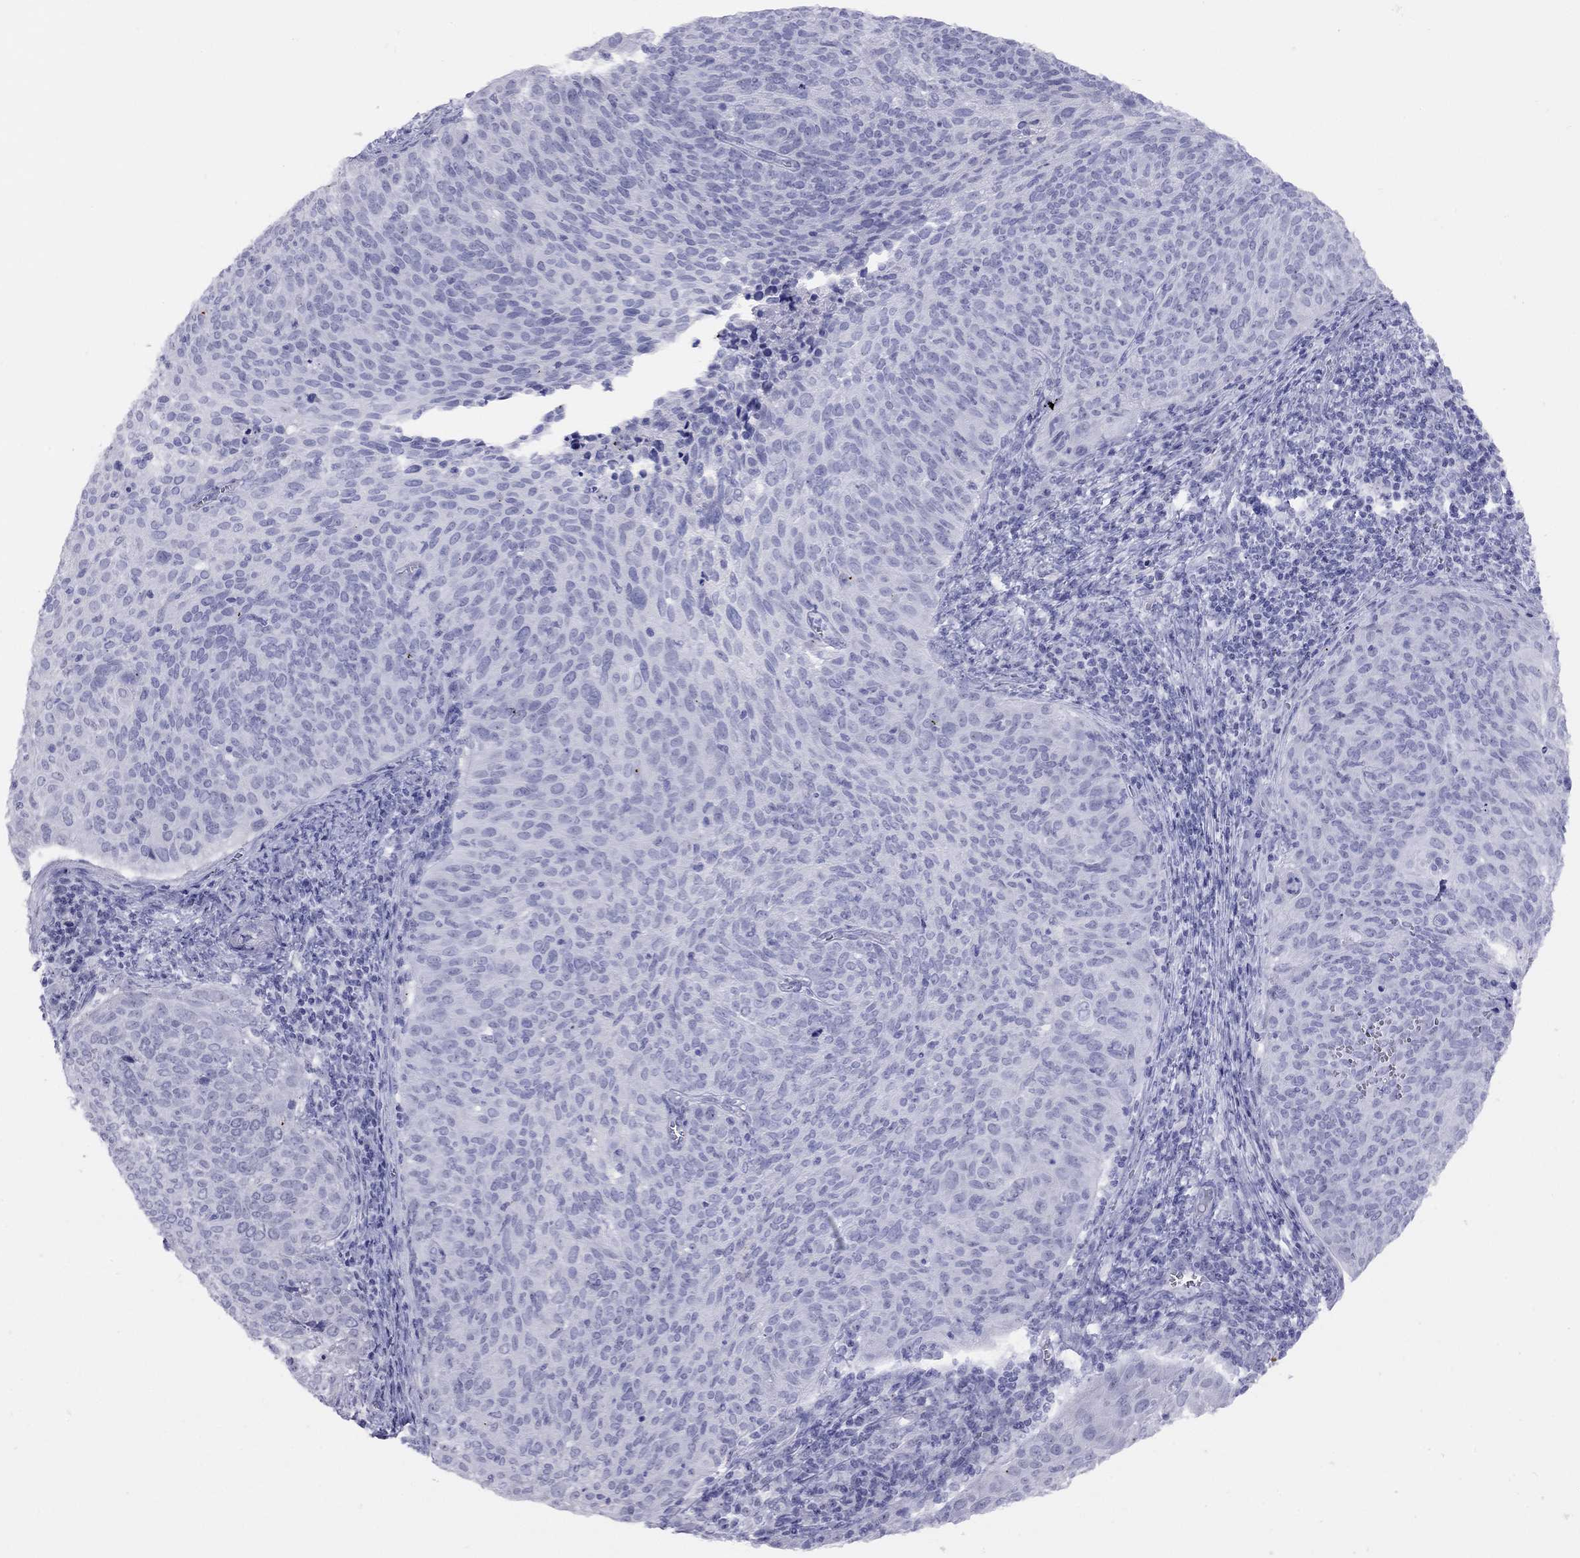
{"staining": {"intensity": "negative", "quantity": "none", "location": "none"}, "tissue": "cervical cancer", "cell_type": "Tumor cells", "image_type": "cancer", "snomed": [{"axis": "morphology", "description": "Squamous cell carcinoma, NOS"}, {"axis": "topography", "description": "Cervix"}], "caption": "A histopathology image of human cervical cancer is negative for staining in tumor cells. (DAB (3,3'-diaminobenzidine) immunohistochemistry visualized using brightfield microscopy, high magnification).", "gene": "LYAR", "patient": {"sex": "female", "age": 39}}